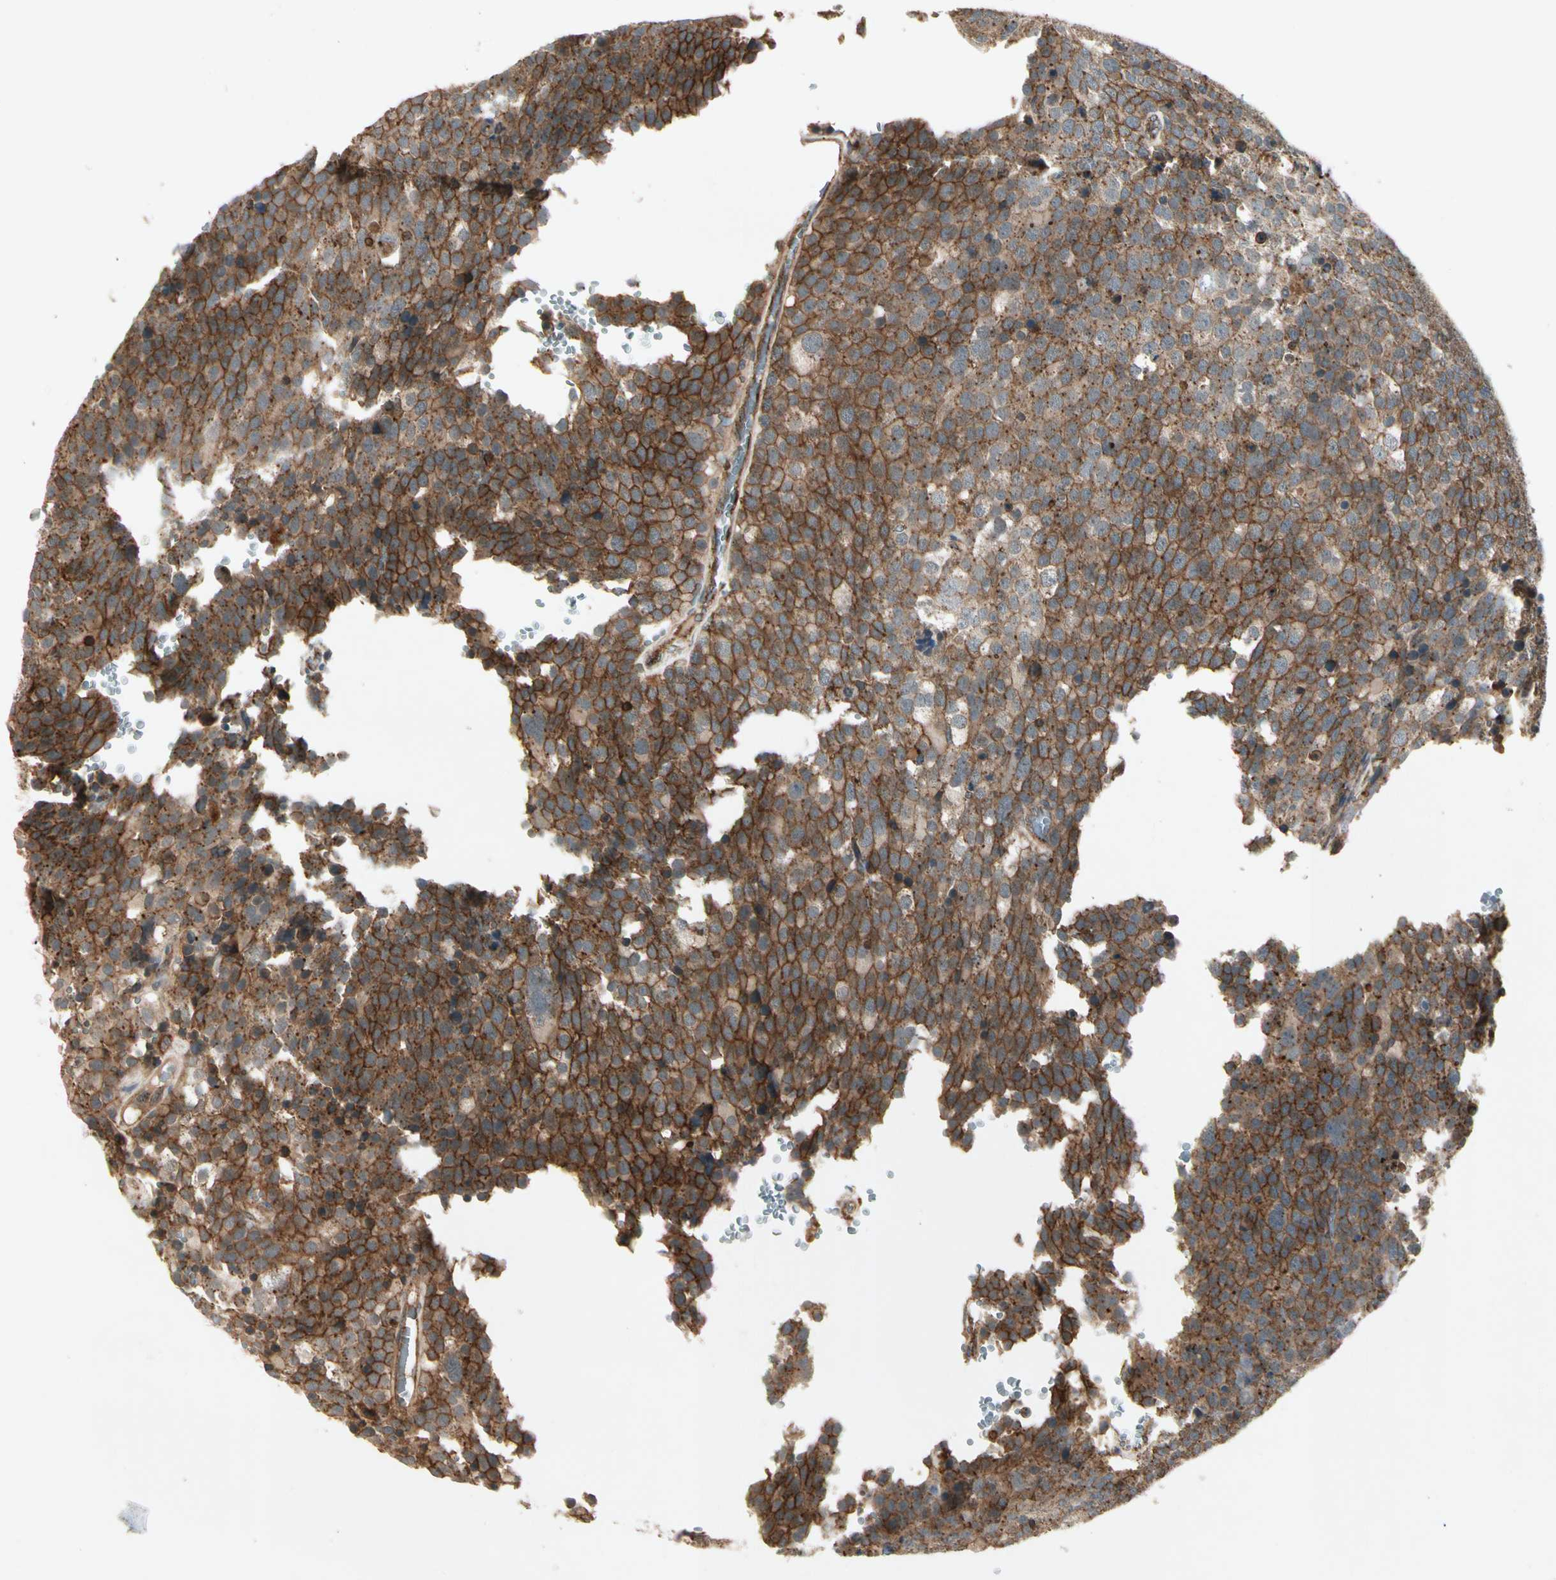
{"staining": {"intensity": "strong", "quantity": ">75%", "location": "cytoplasmic/membranous"}, "tissue": "testis cancer", "cell_type": "Tumor cells", "image_type": "cancer", "snomed": [{"axis": "morphology", "description": "Seminoma, NOS"}, {"axis": "topography", "description": "Testis"}], "caption": "DAB (3,3'-diaminobenzidine) immunohistochemical staining of seminoma (testis) exhibits strong cytoplasmic/membranous protein positivity in about >75% of tumor cells.", "gene": "FLOT1", "patient": {"sex": "male", "age": 71}}